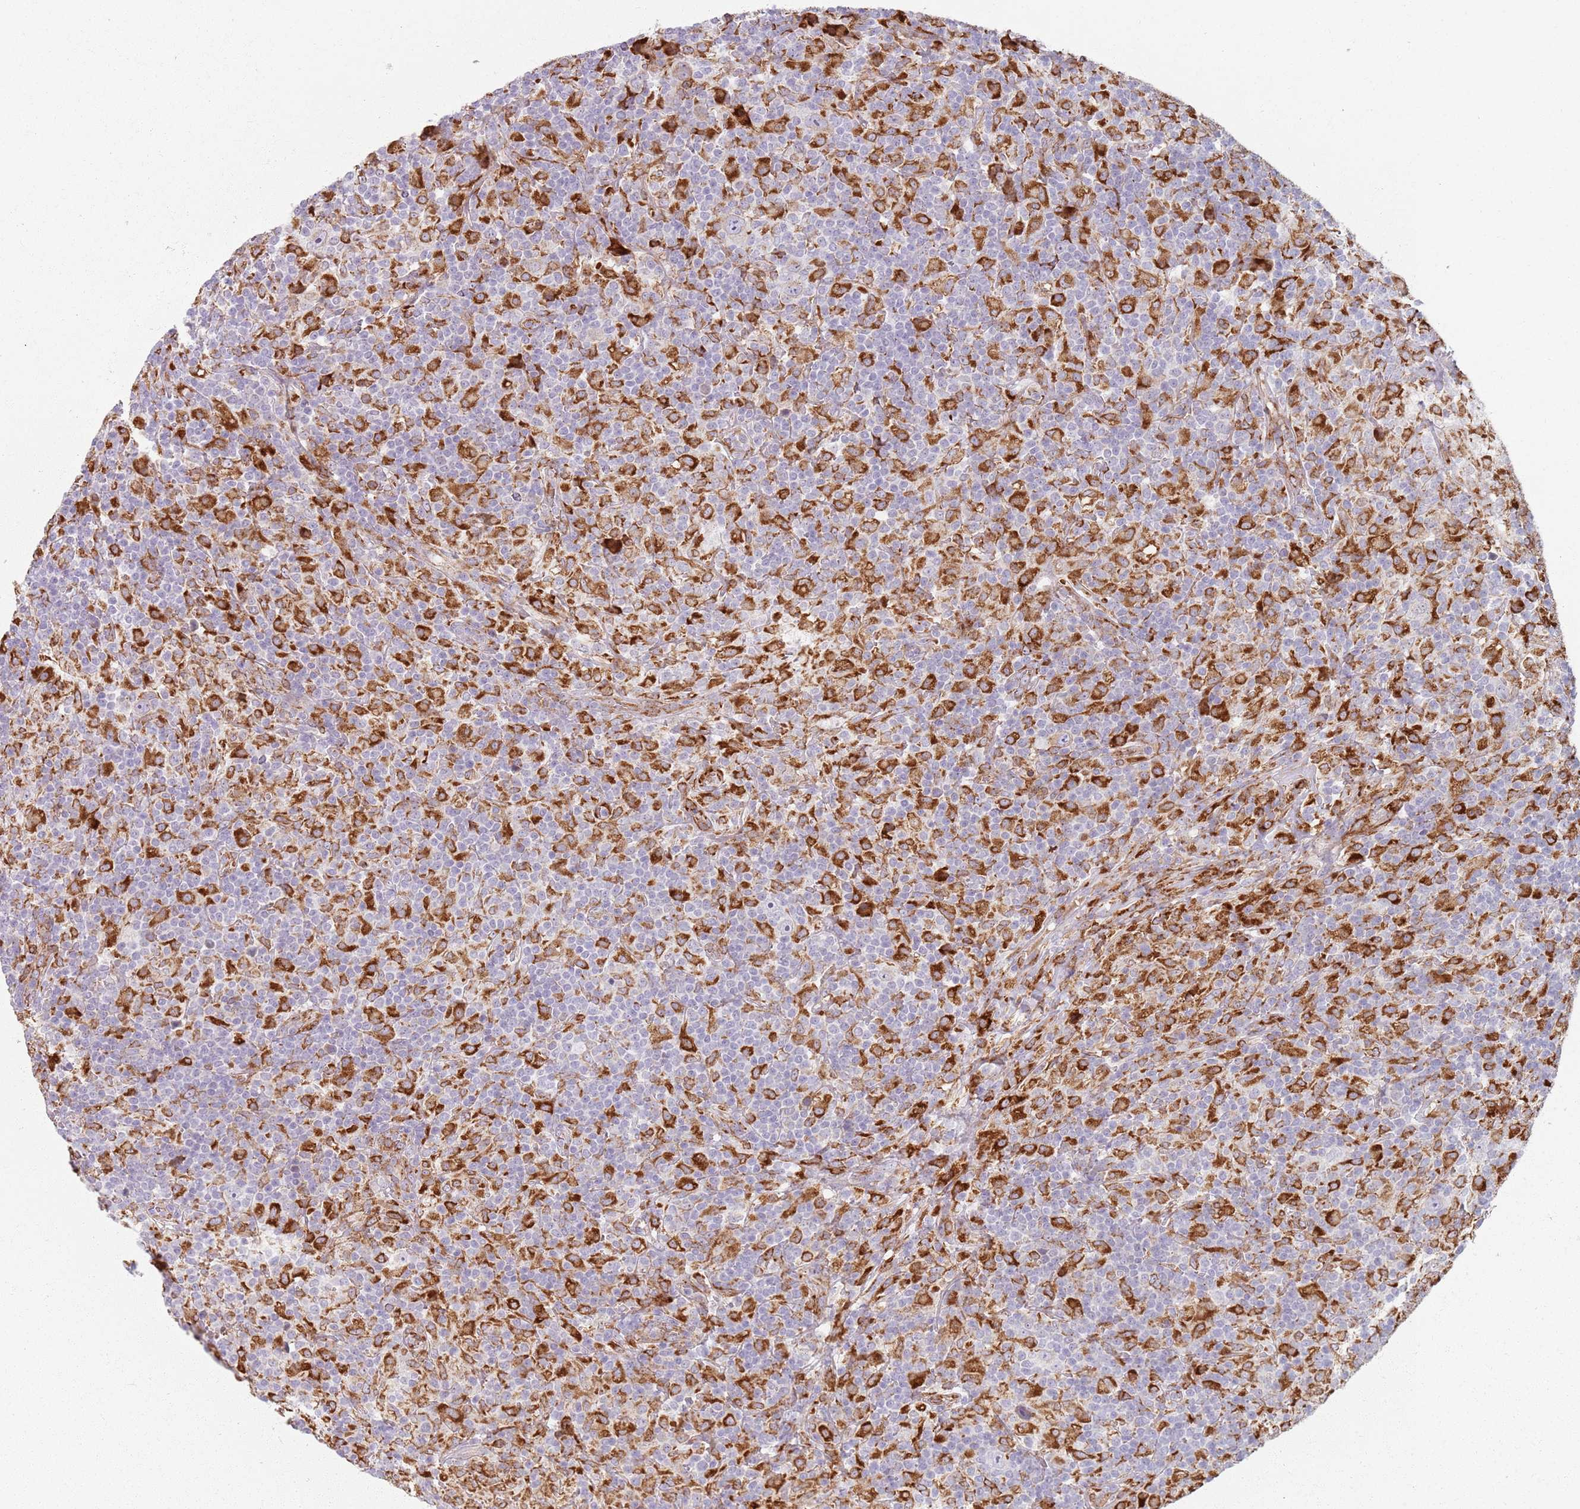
{"staining": {"intensity": "negative", "quantity": "none", "location": "none"}, "tissue": "lymphoma", "cell_type": "Tumor cells", "image_type": "cancer", "snomed": [{"axis": "morphology", "description": "Hodgkin's disease, NOS"}, {"axis": "topography", "description": "Lymph node"}], "caption": "Image shows no protein expression in tumor cells of Hodgkin's disease tissue. (DAB immunohistochemistry with hematoxylin counter stain).", "gene": "COLGALT1", "patient": {"sex": "male", "age": 70}}